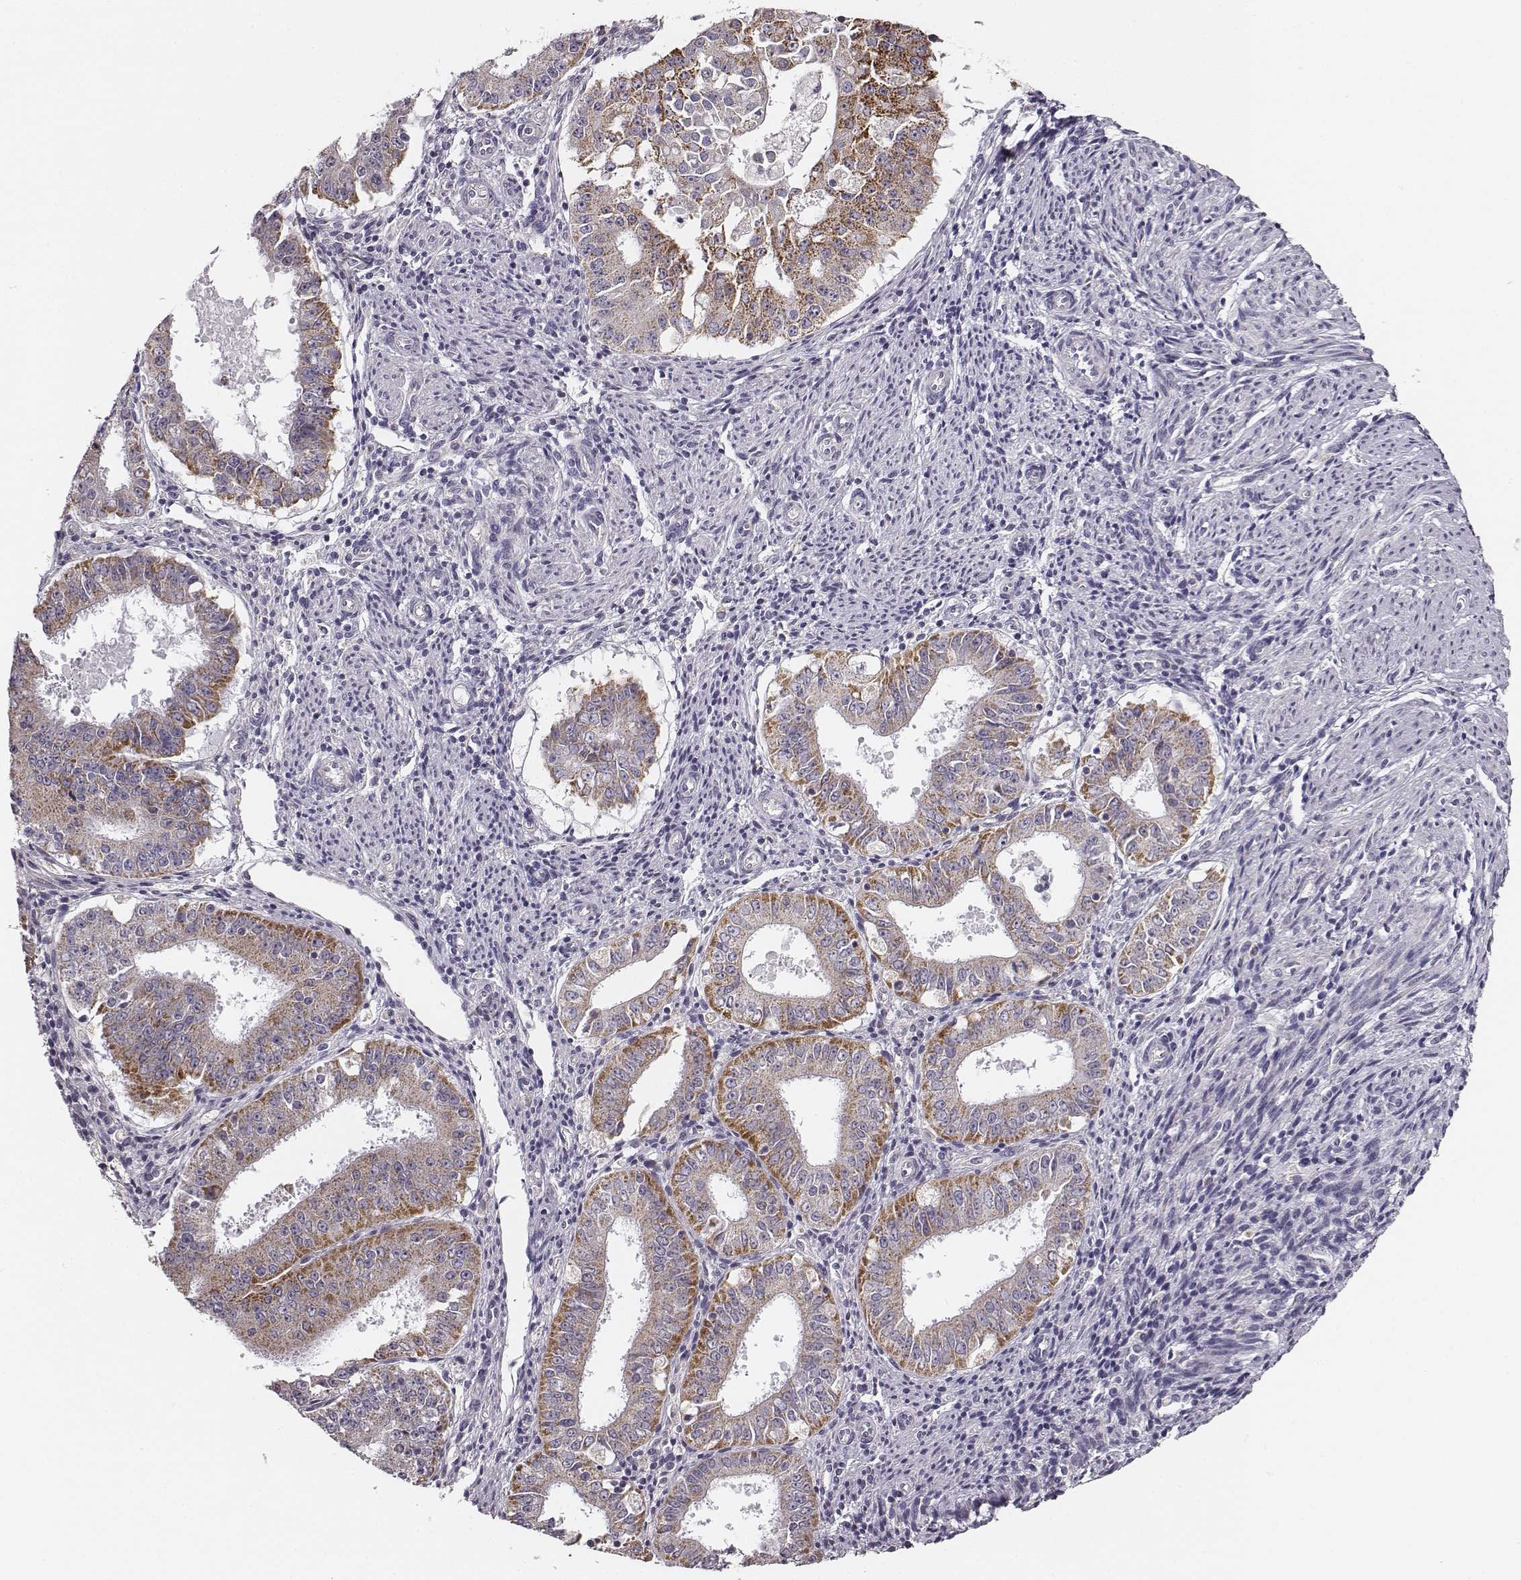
{"staining": {"intensity": "weak", "quantity": "25%-75%", "location": "cytoplasmic/membranous"}, "tissue": "ovarian cancer", "cell_type": "Tumor cells", "image_type": "cancer", "snomed": [{"axis": "morphology", "description": "Carcinoma, endometroid"}, {"axis": "topography", "description": "Ovary"}], "caption": "Human endometroid carcinoma (ovarian) stained with a protein marker shows weak staining in tumor cells.", "gene": "UBL4B", "patient": {"sex": "female", "age": 42}}